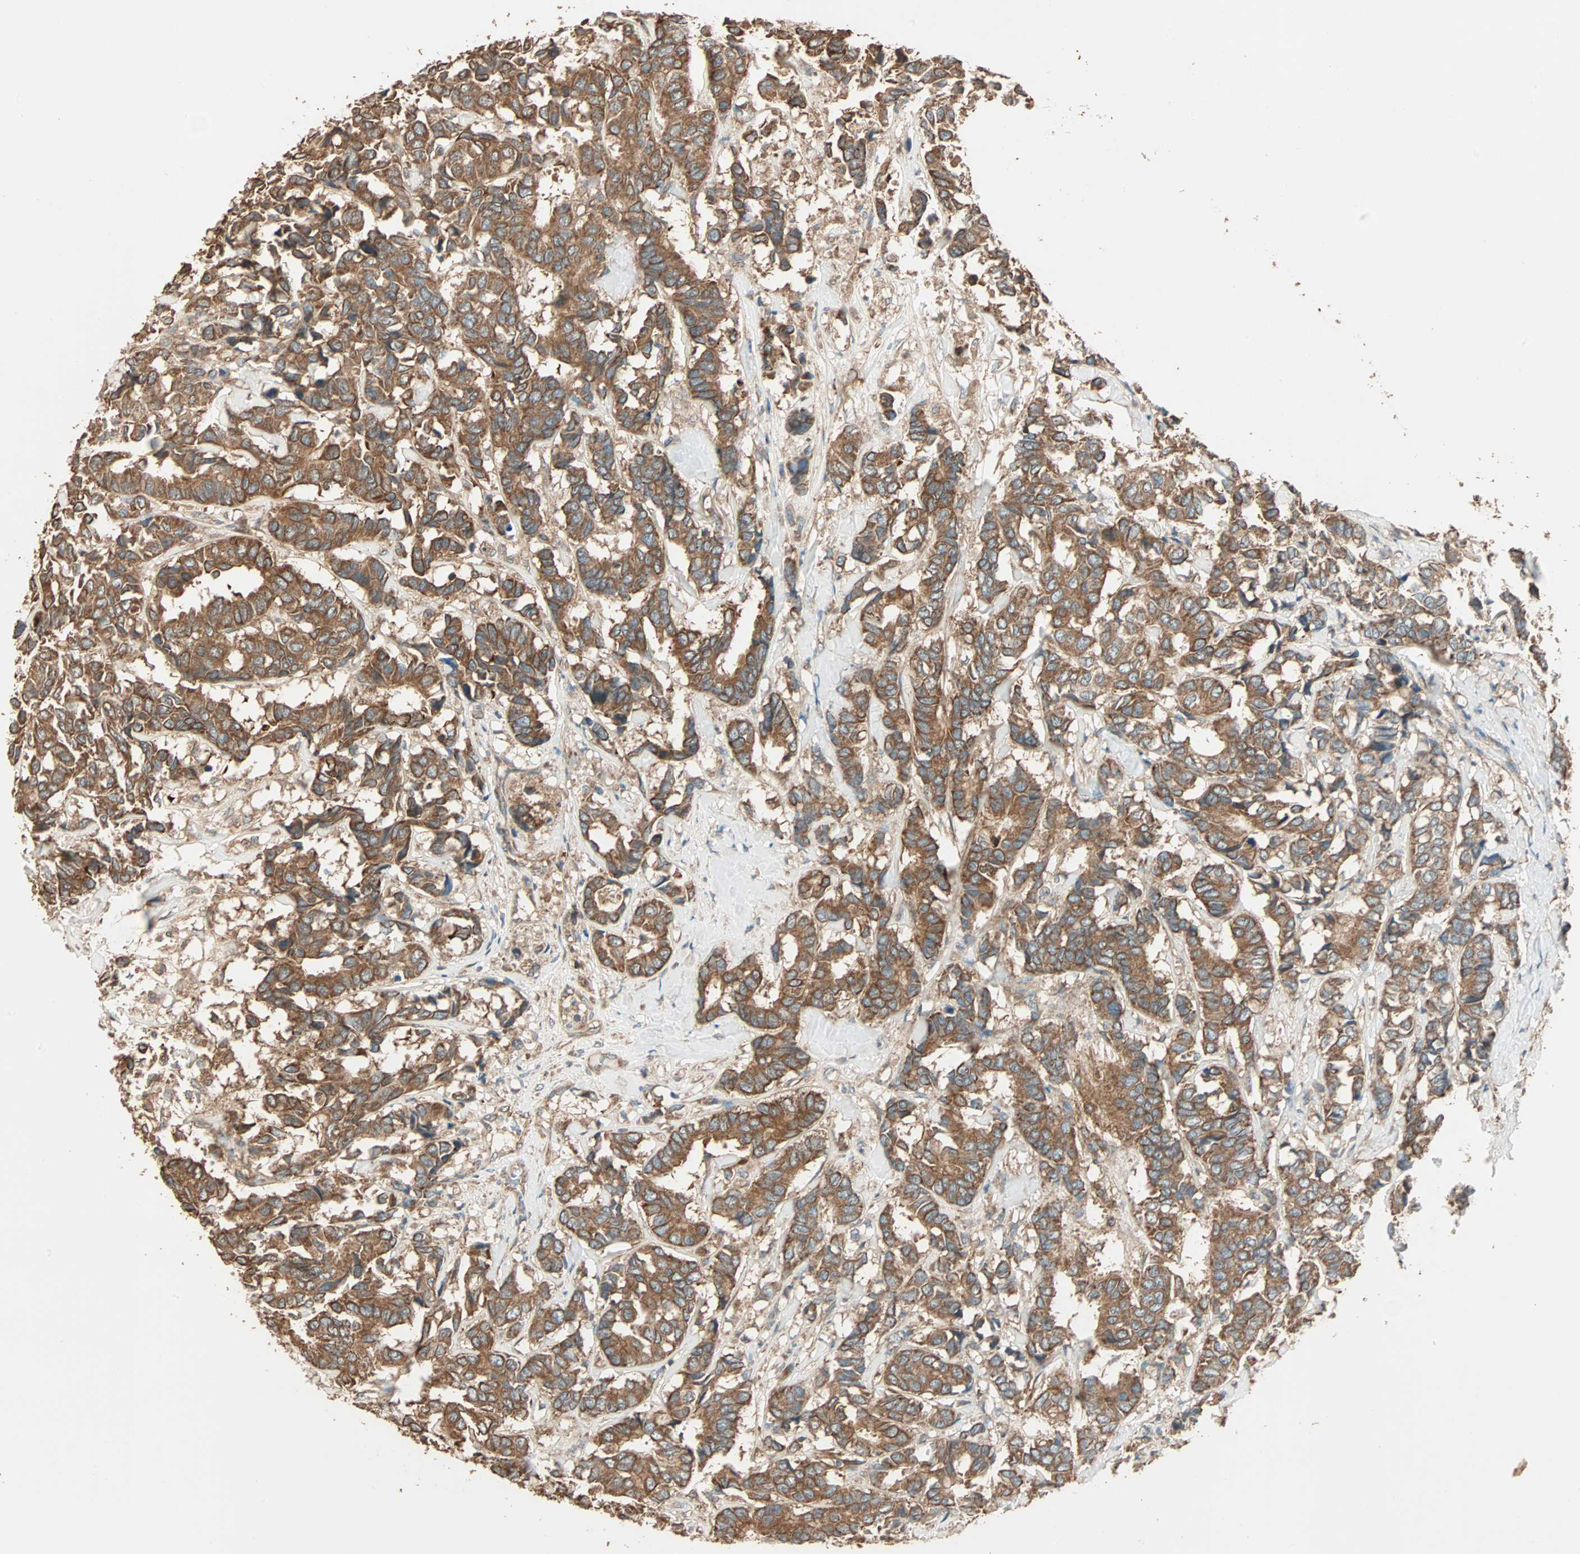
{"staining": {"intensity": "strong", "quantity": ">75%", "location": "cytoplasmic/membranous"}, "tissue": "breast cancer", "cell_type": "Tumor cells", "image_type": "cancer", "snomed": [{"axis": "morphology", "description": "Duct carcinoma"}, {"axis": "topography", "description": "Breast"}], "caption": "Strong cytoplasmic/membranous staining is identified in about >75% of tumor cells in breast invasive ductal carcinoma.", "gene": "EIF4G2", "patient": {"sex": "female", "age": 87}}